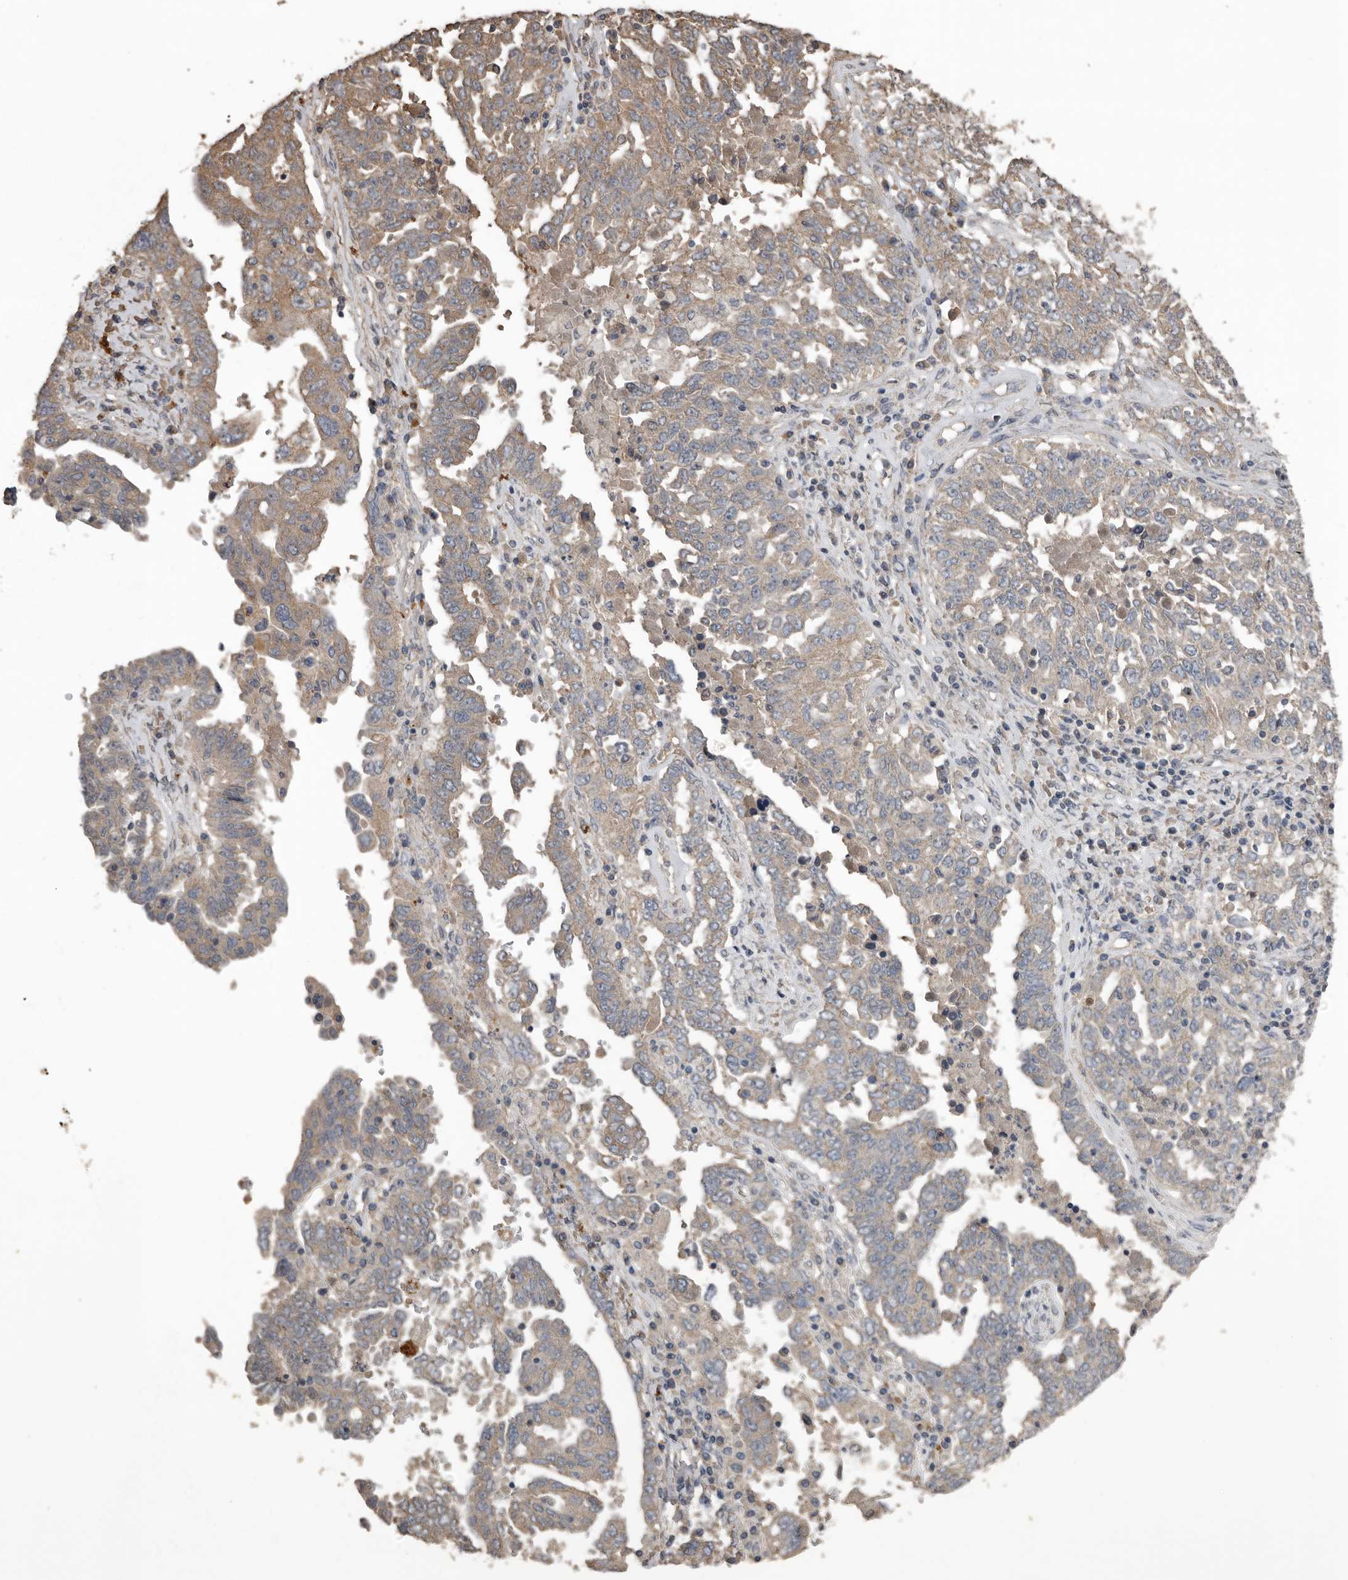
{"staining": {"intensity": "weak", "quantity": "25%-75%", "location": "cytoplasmic/membranous"}, "tissue": "ovarian cancer", "cell_type": "Tumor cells", "image_type": "cancer", "snomed": [{"axis": "morphology", "description": "Carcinoma, endometroid"}, {"axis": "topography", "description": "Ovary"}], "caption": "Tumor cells show low levels of weak cytoplasmic/membranous positivity in approximately 25%-75% of cells in human endometroid carcinoma (ovarian).", "gene": "HYAL4", "patient": {"sex": "female", "age": 62}}